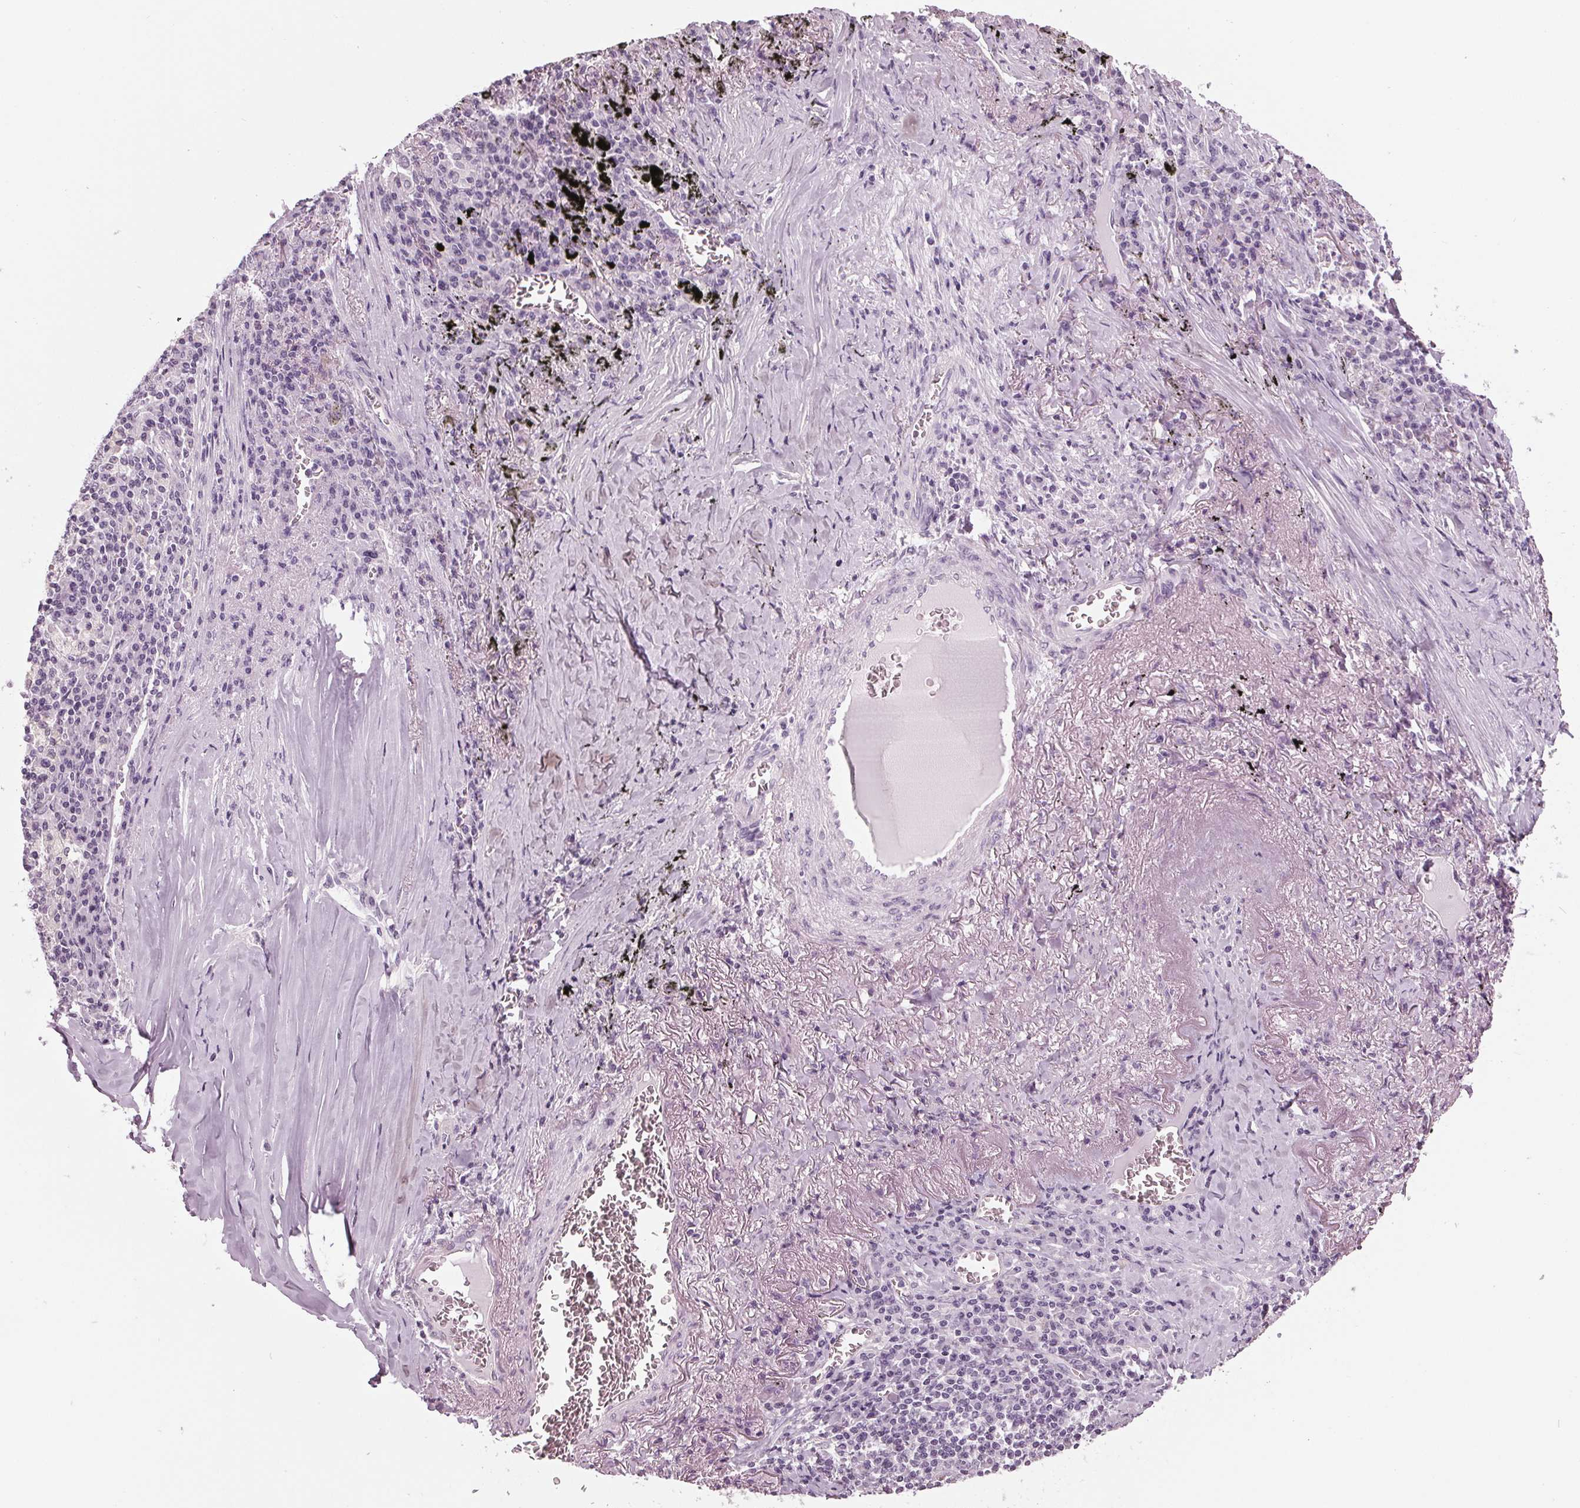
{"staining": {"intensity": "negative", "quantity": "none", "location": "none"}, "tissue": "lung cancer", "cell_type": "Tumor cells", "image_type": "cancer", "snomed": [{"axis": "morphology", "description": "Adenocarcinoma, NOS"}, {"axis": "topography", "description": "Lung"}], "caption": "The immunohistochemistry (IHC) micrograph has no significant staining in tumor cells of adenocarcinoma (lung) tissue.", "gene": "TNNC2", "patient": {"sex": "male", "age": 67}}